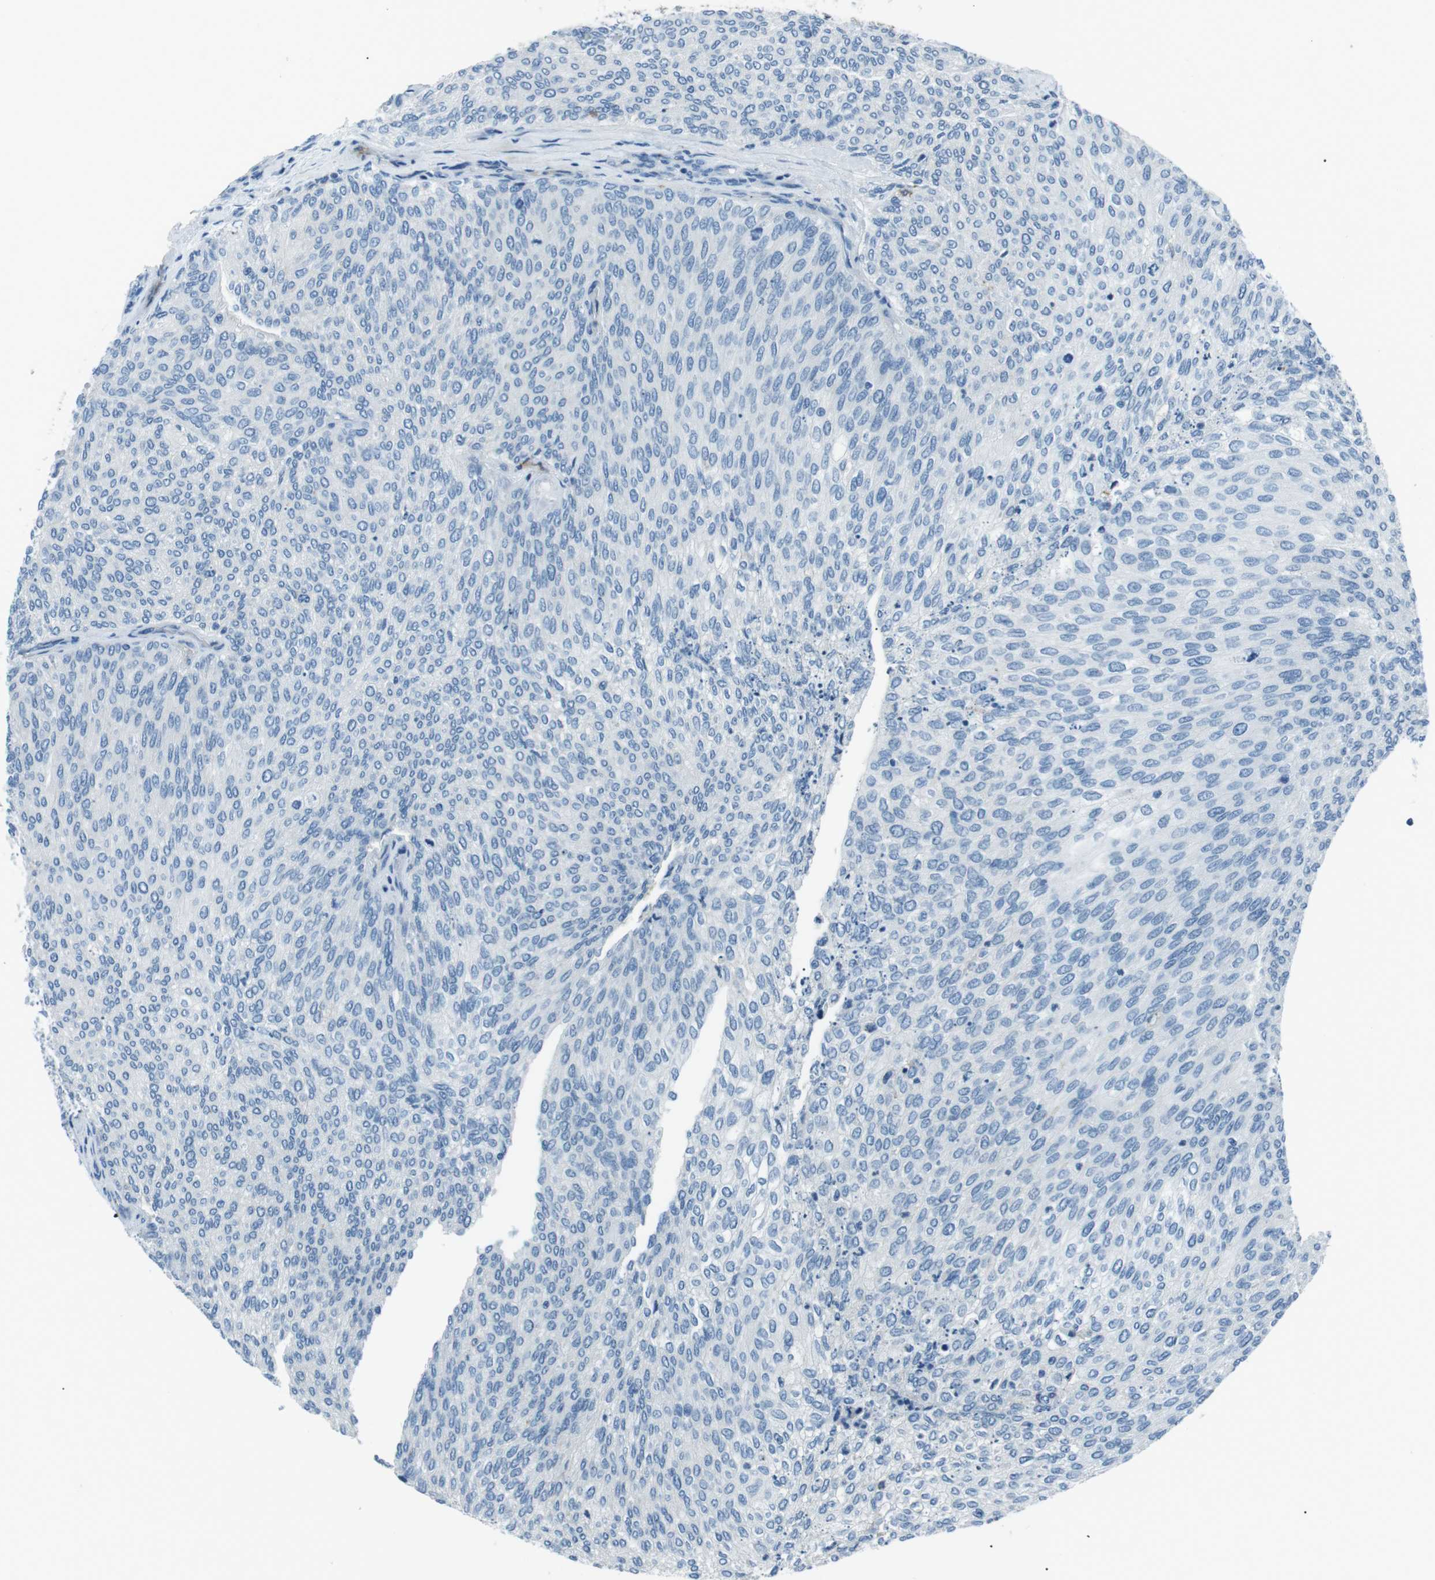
{"staining": {"intensity": "negative", "quantity": "none", "location": "none"}, "tissue": "urothelial cancer", "cell_type": "Tumor cells", "image_type": "cancer", "snomed": [{"axis": "morphology", "description": "Urothelial carcinoma, Low grade"}, {"axis": "topography", "description": "Urinary bladder"}], "caption": "Immunohistochemical staining of human urothelial carcinoma (low-grade) displays no significant expression in tumor cells.", "gene": "CSF2RA", "patient": {"sex": "female", "age": 79}}